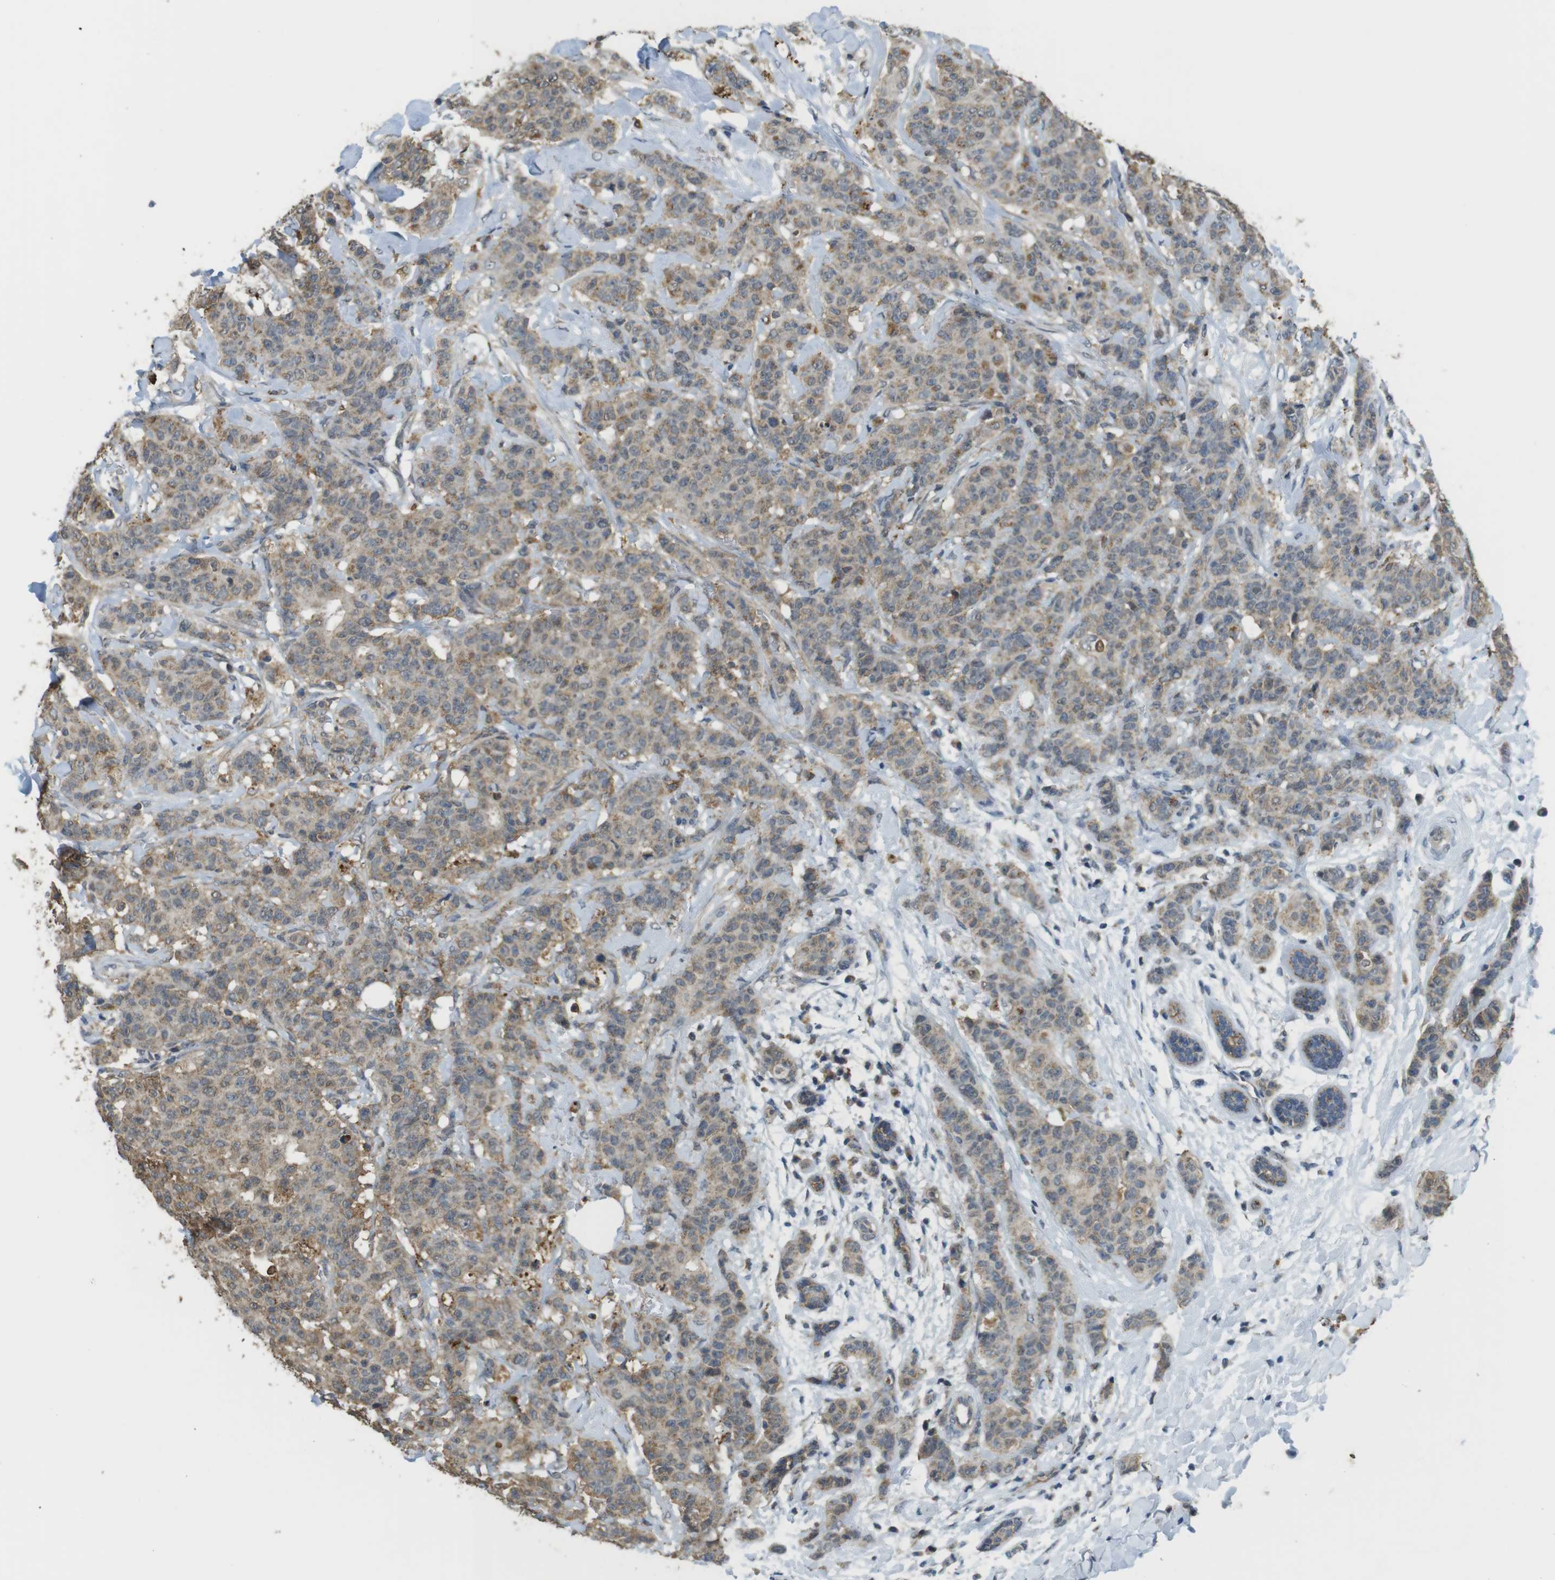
{"staining": {"intensity": "weak", "quantity": ">75%", "location": "cytoplasmic/membranous"}, "tissue": "breast cancer", "cell_type": "Tumor cells", "image_type": "cancer", "snomed": [{"axis": "morphology", "description": "Normal tissue, NOS"}, {"axis": "morphology", "description": "Duct carcinoma"}, {"axis": "topography", "description": "Breast"}], "caption": "Tumor cells exhibit weak cytoplasmic/membranous staining in about >75% of cells in breast cancer.", "gene": "BRI3BP", "patient": {"sex": "female", "age": 40}}